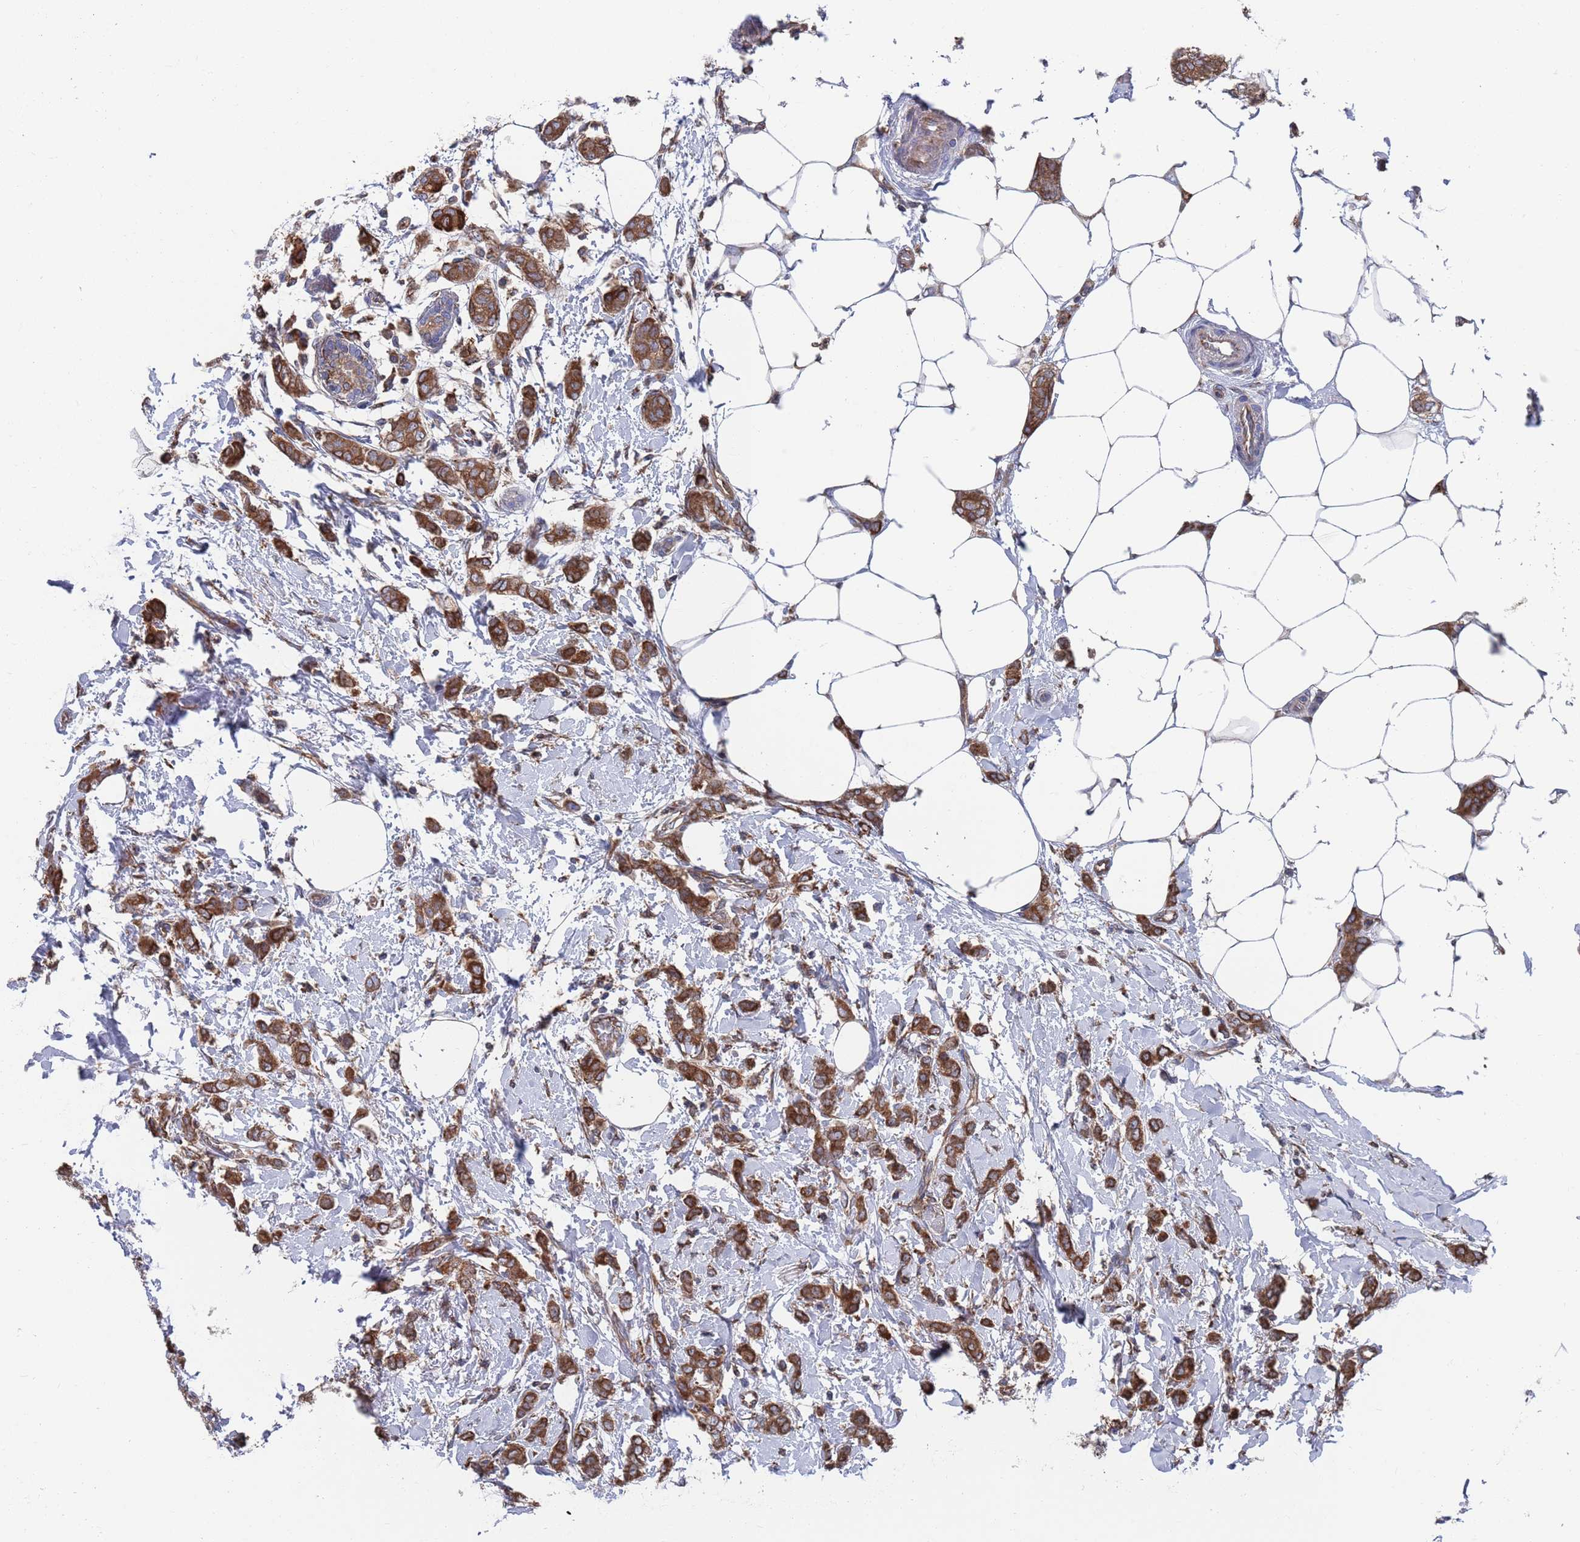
{"staining": {"intensity": "moderate", "quantity": ">75%", "location": "cytoplasmic/membranous"}, "tissue": "breast cancer", "cell_type": "Tumor cells", "image_type": "cancer", "snomed": [{"axis": "morphology", "description": "Duct carcinoma"}, {"axis": "topography", "description": "Breast"}], "caption": "Immunohistochemistry histopathology image of breast intraductal carcinoma stained for a protein (brown), which exhibits medium levels of moderate cytoplasmic/membranous expression in about >75% of tumor cells.", "gene": "GID8", "patient": {"sex": "female", "age": 72}}